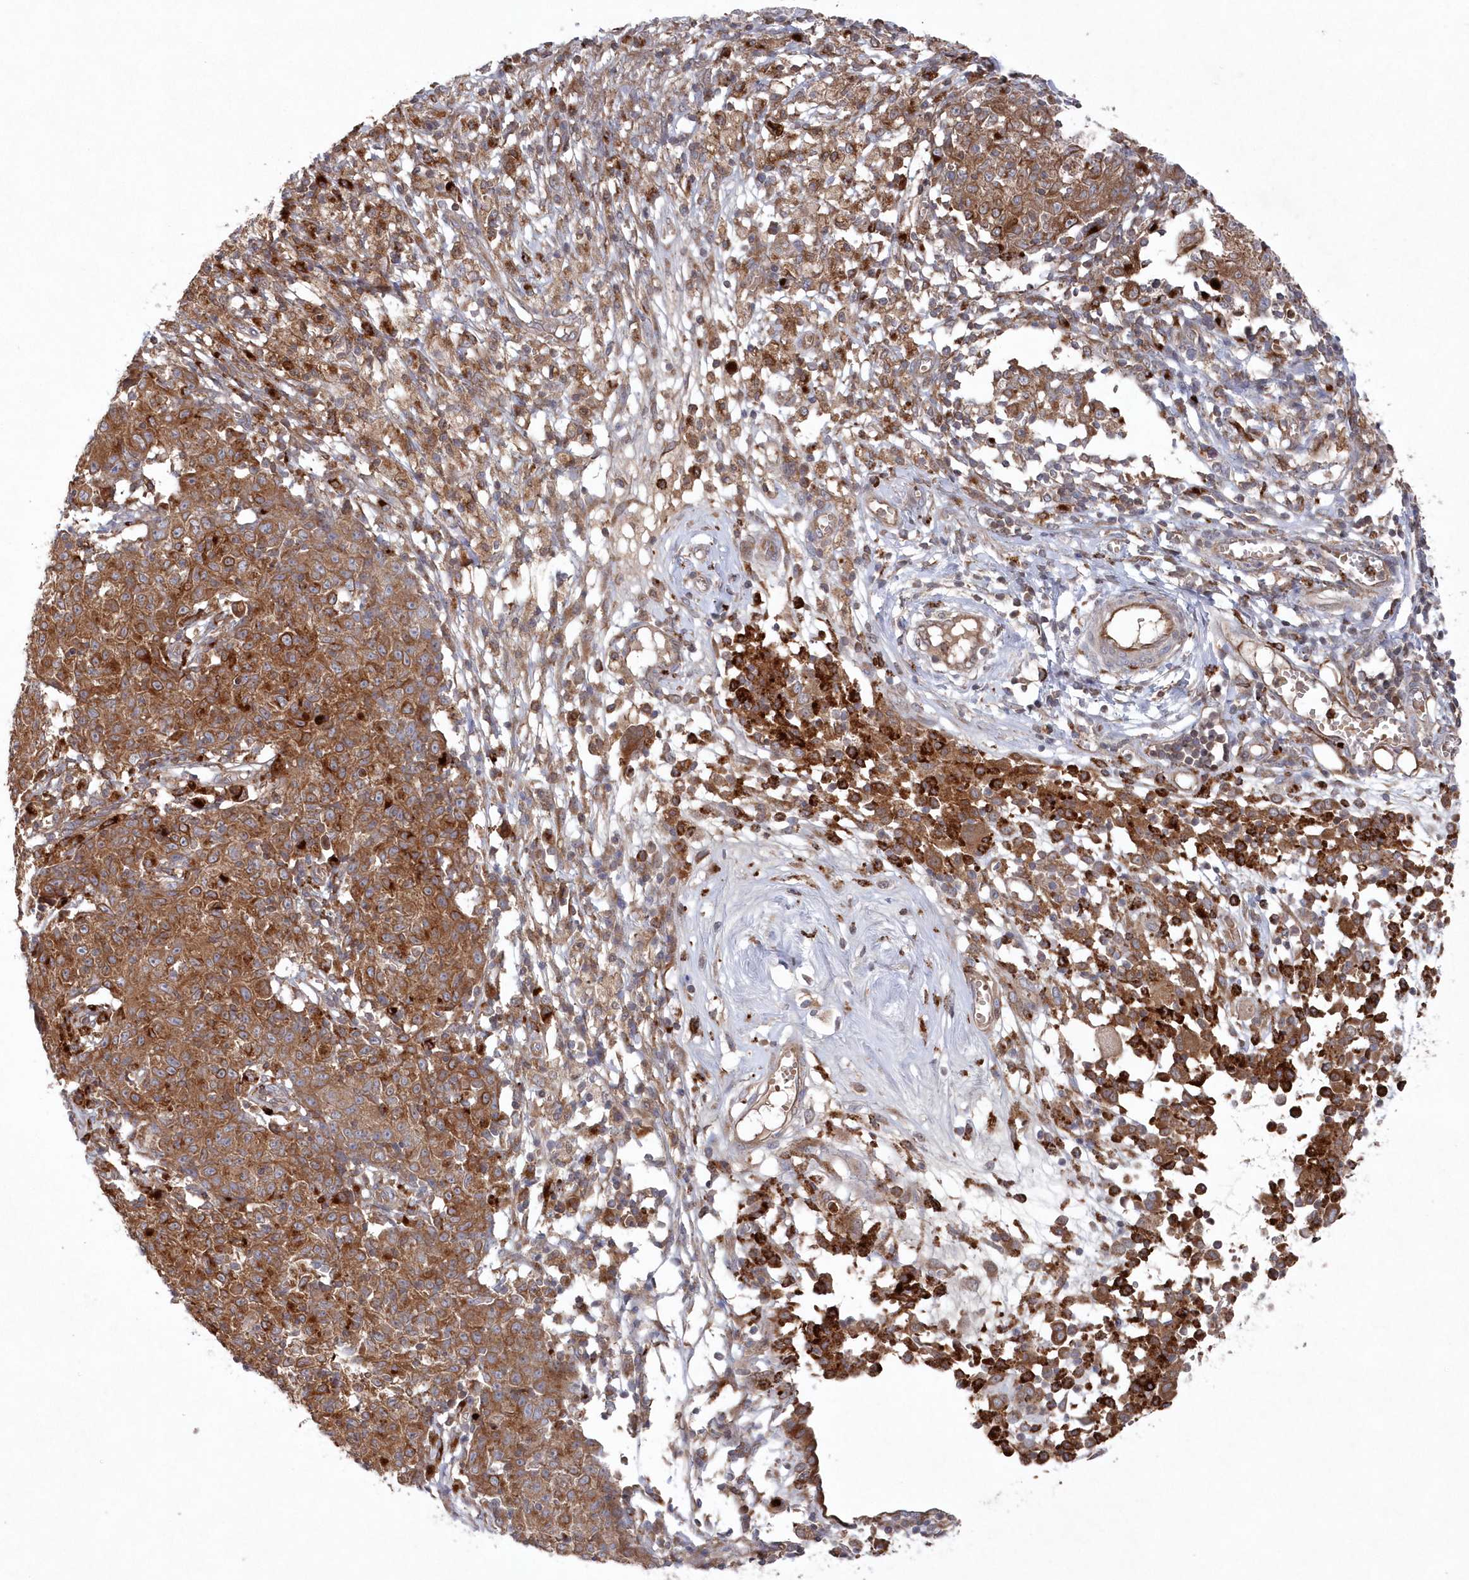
{"staining": {"intensity": "moderate", "quantity": ">75%", "location": "cytoplasmic/membranous"}, "tissue": "ovarian cancer", "cell_type": "Tumor cells", "image_type": "cancer", "snomed": [{"axis": "morphology", "description": "Carcinoma, endometroid"}, {"axis": "topography", "description": "Ovary"}], "caption": "The image demonstrates a brown stain indicating the presence of a protein in the cytoplasmic/membranous of tumor cells in ovarian cancer (endometroid carcinoma). The protein is shown in brown color, while the nuclei are stained blue.", "gene": "ASNSD1", "patient": {"sex": "female", "age": 42}}